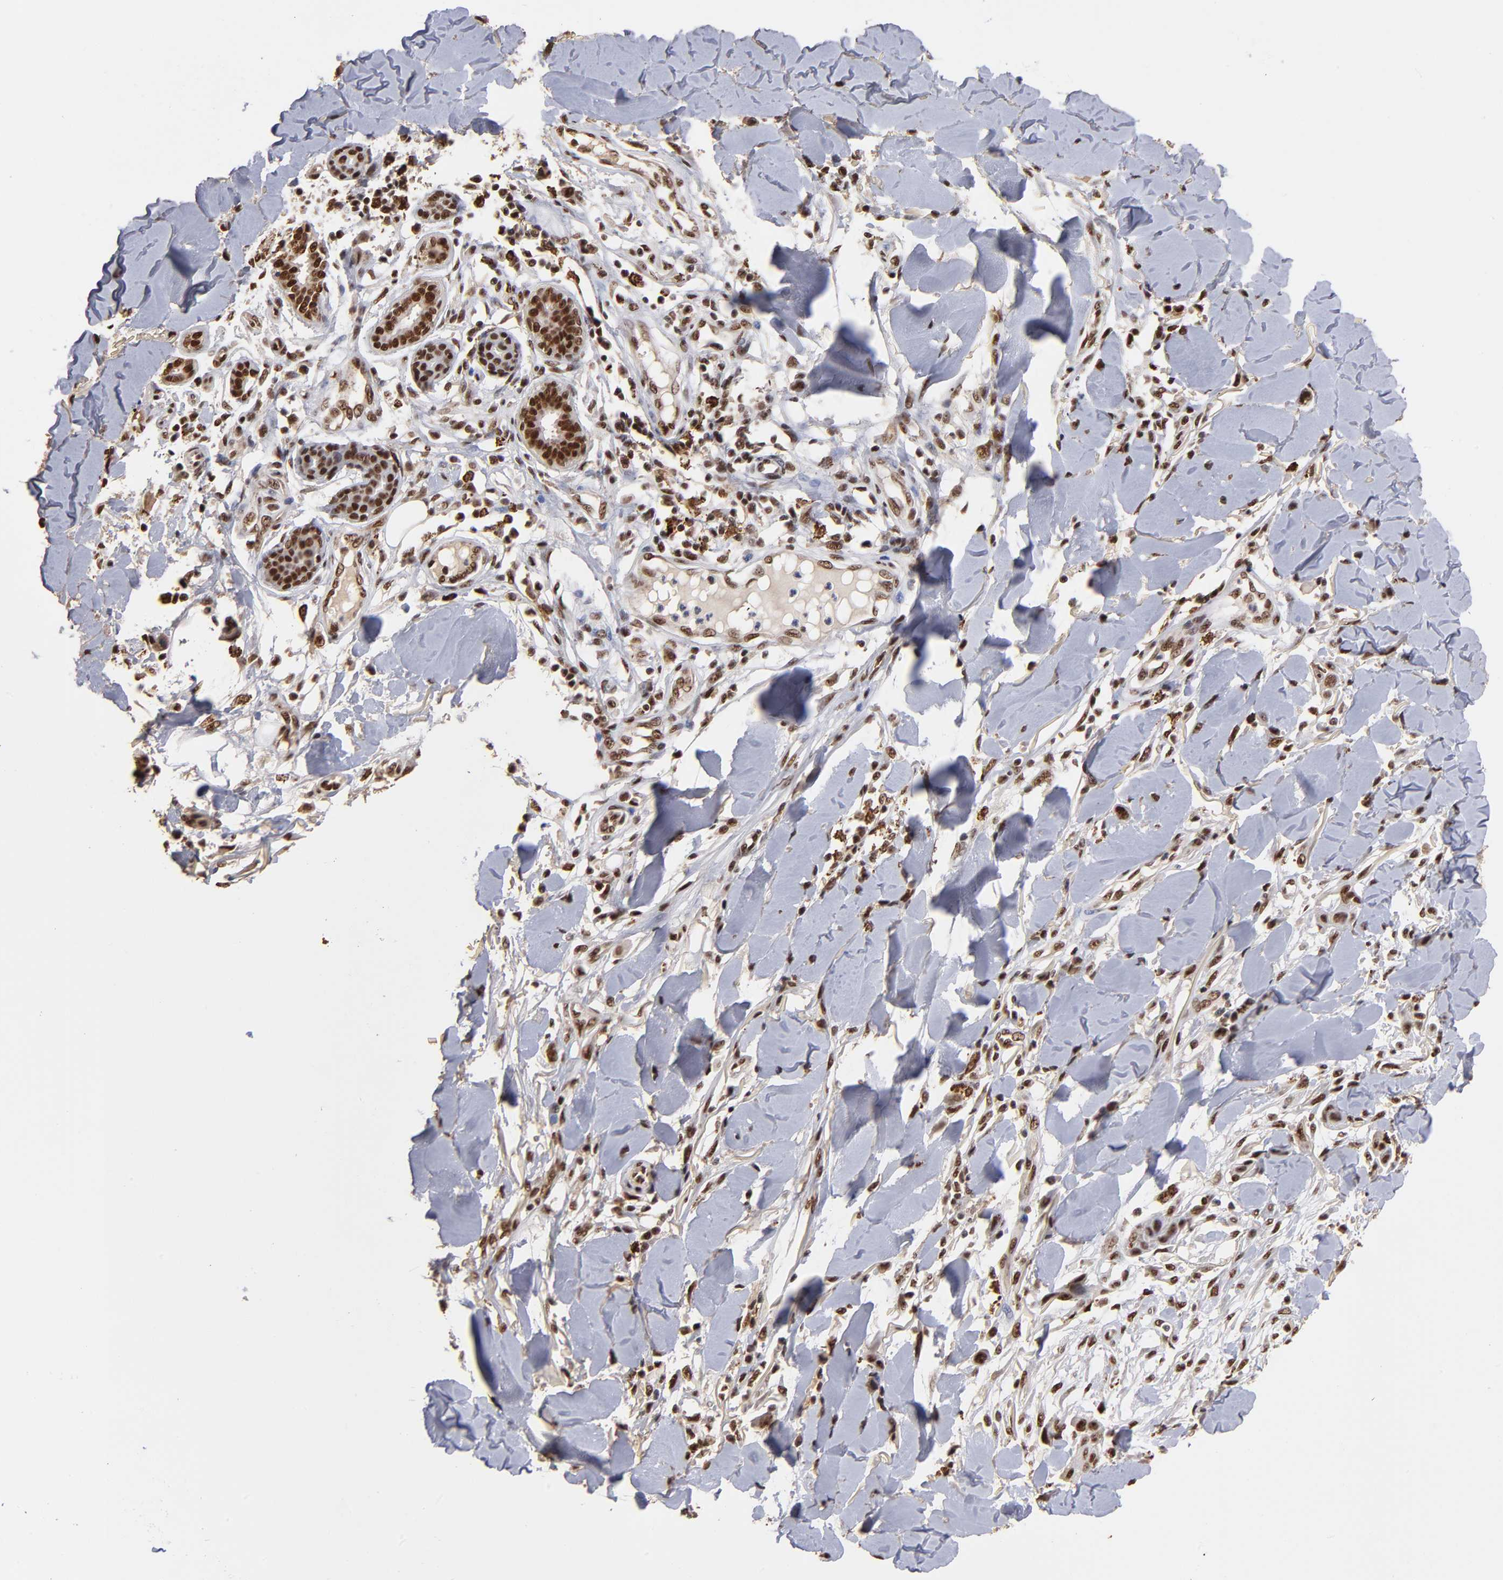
{"staining": {"intensity": "strong", "quantity": ">75%", "location": "nuclear"}, "tissue": "skin cancer", "cell_type": "Tumor cells", "image_type": "cancer", "snomed": [{"axis": "morphology", "description": "Squamous cell carcinoma, NOS"}, {"axis": "topography", "description": "Skin"}], "caption": "Approximately >75% of tumor cells in squamous cell carcinoma (skin) display strong nuclear protein staining as visualized by brown immunohistochemical staining.", "gene": "ZNF146", "patient": {"sex": "female", "age": 59}}